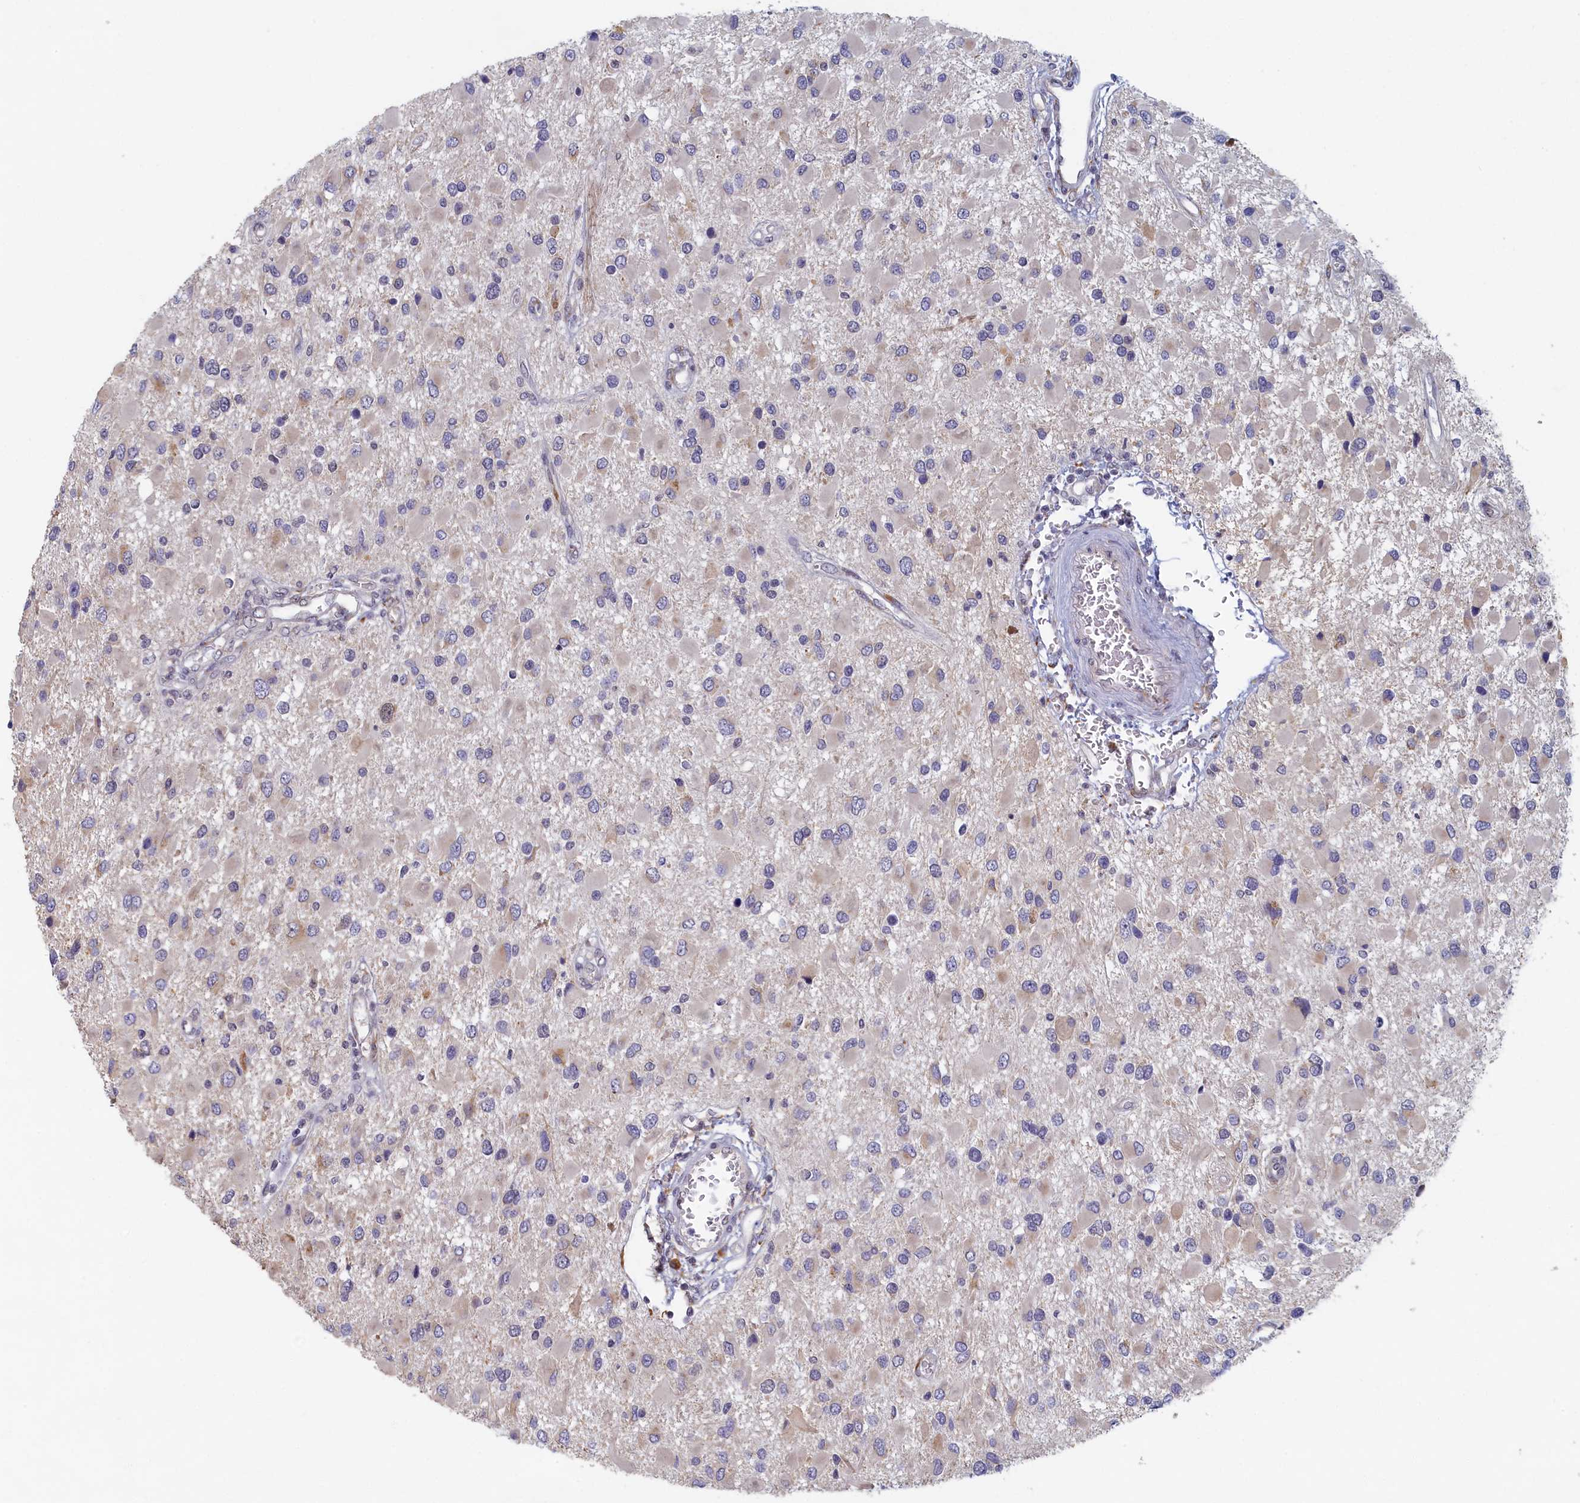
{"staining": {"intensity": "weak", "quantity": "<25%", "location": "cytoplasmic/membranous"}, "tissue": "glioma", "cell_type": "Tumor cells", "image_type": "cancer", "snomed": [{"axis": "morphology", "description": "Glioma, malignant, High grade"}, {"axis": "topography", "description": "Brain"}], "caption": "A micrograph of human malignant glioma (high-grade) is negative for staining in tumor cells.", "gene": "DNAJC17", "patient": {"sex": "male", "age": 53}}